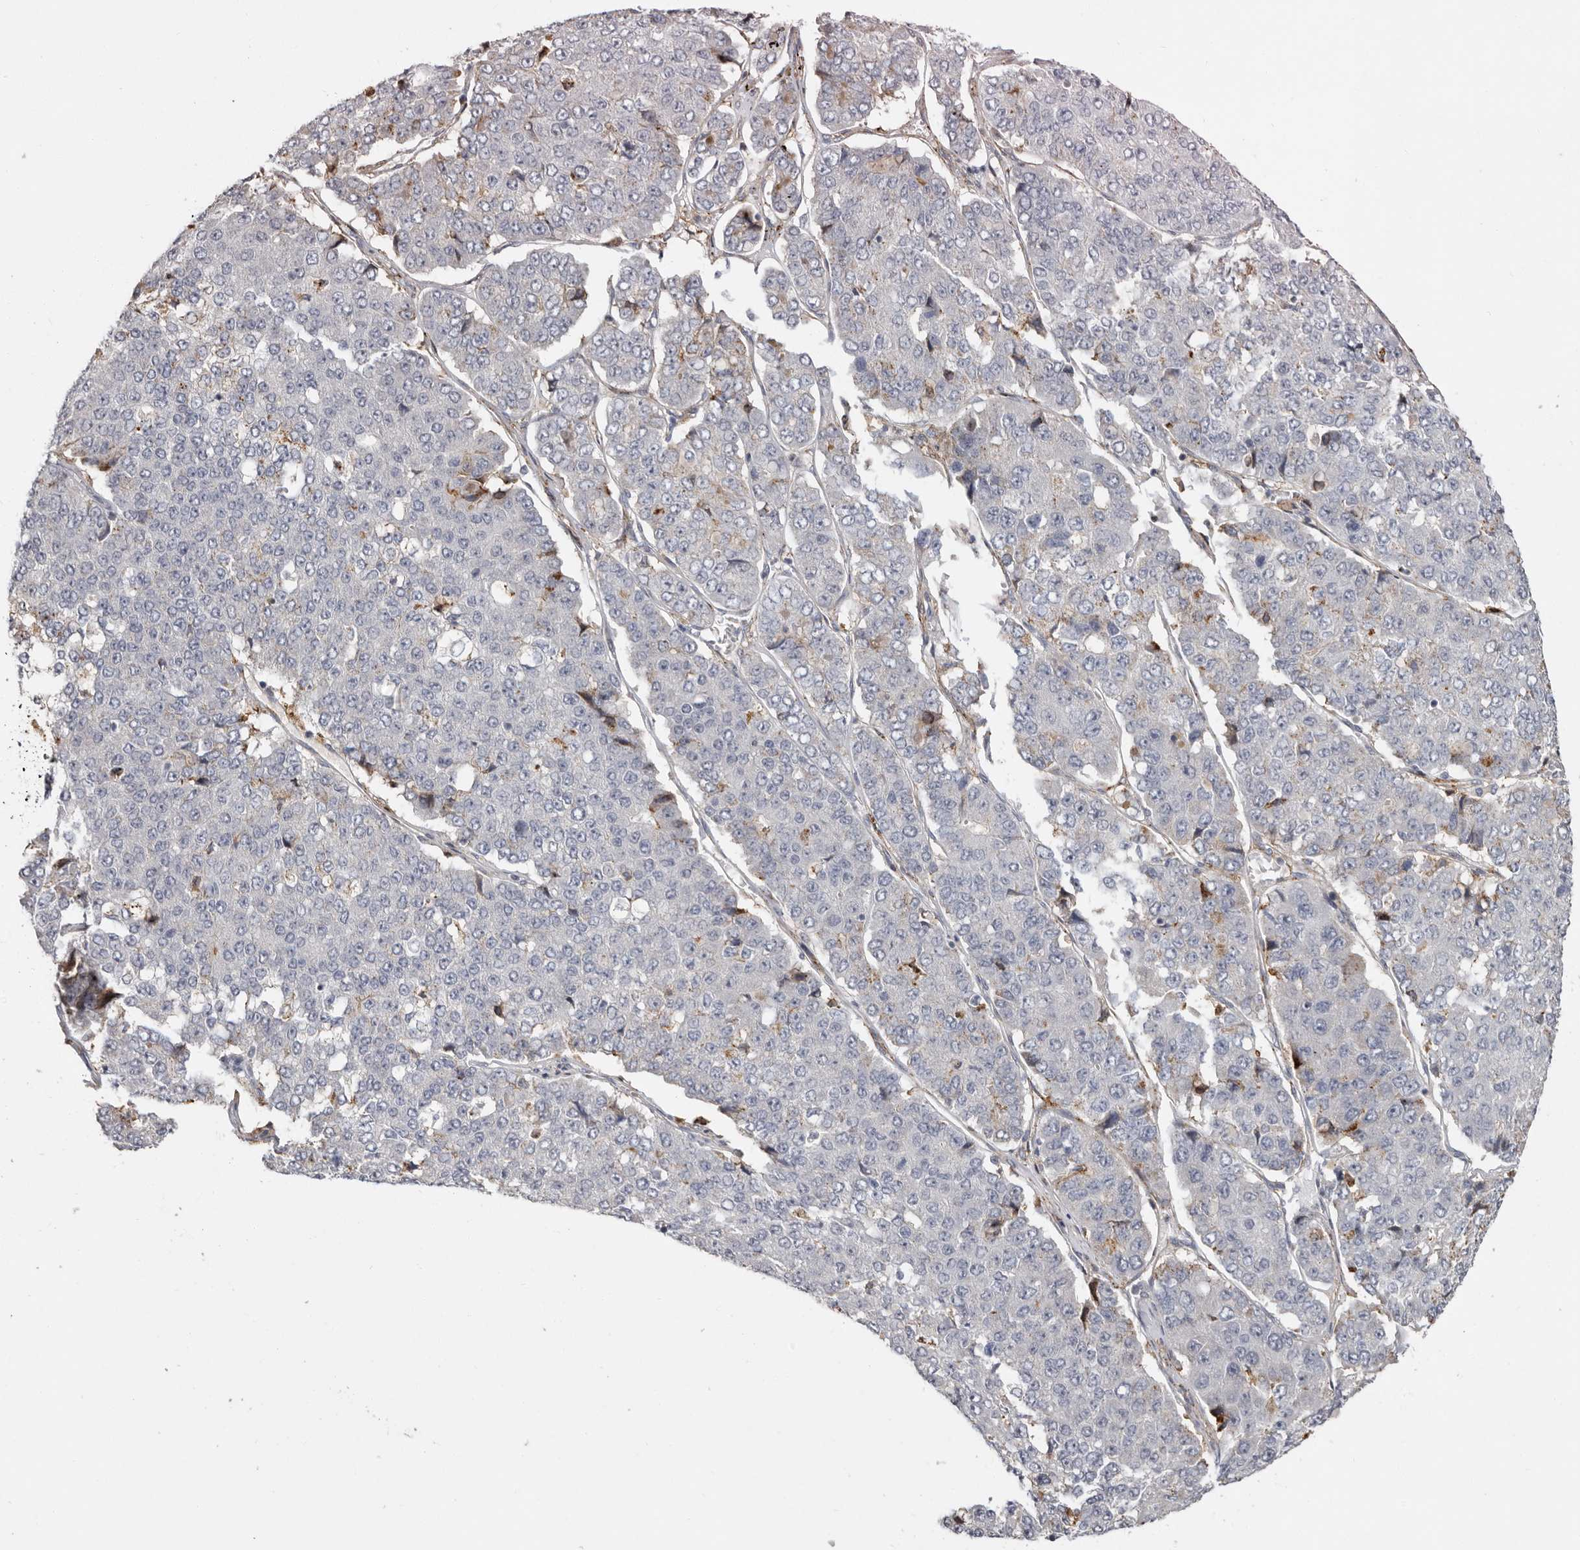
{"staining": {"intensity": "negative", "quantity": "none", "location": "none"}, "tissue": "pancreatic cancer", "cell_type": "Tumor cells", "image_type": "cancer", "snomed": [{"axis": "morphology", "description": "Adenocarcinoma, NOS"}, {"axis": "topography", "description": "Pancreas"}], "caption": "DAB (3,3'-diaminobenzidine) immunohistochemical staining of pancreatic adenocarcinoma demonstrates no significant positivity in tumor cells.", "gene": "KIF26B", "patient": {"sex": "male", "age": 50}}